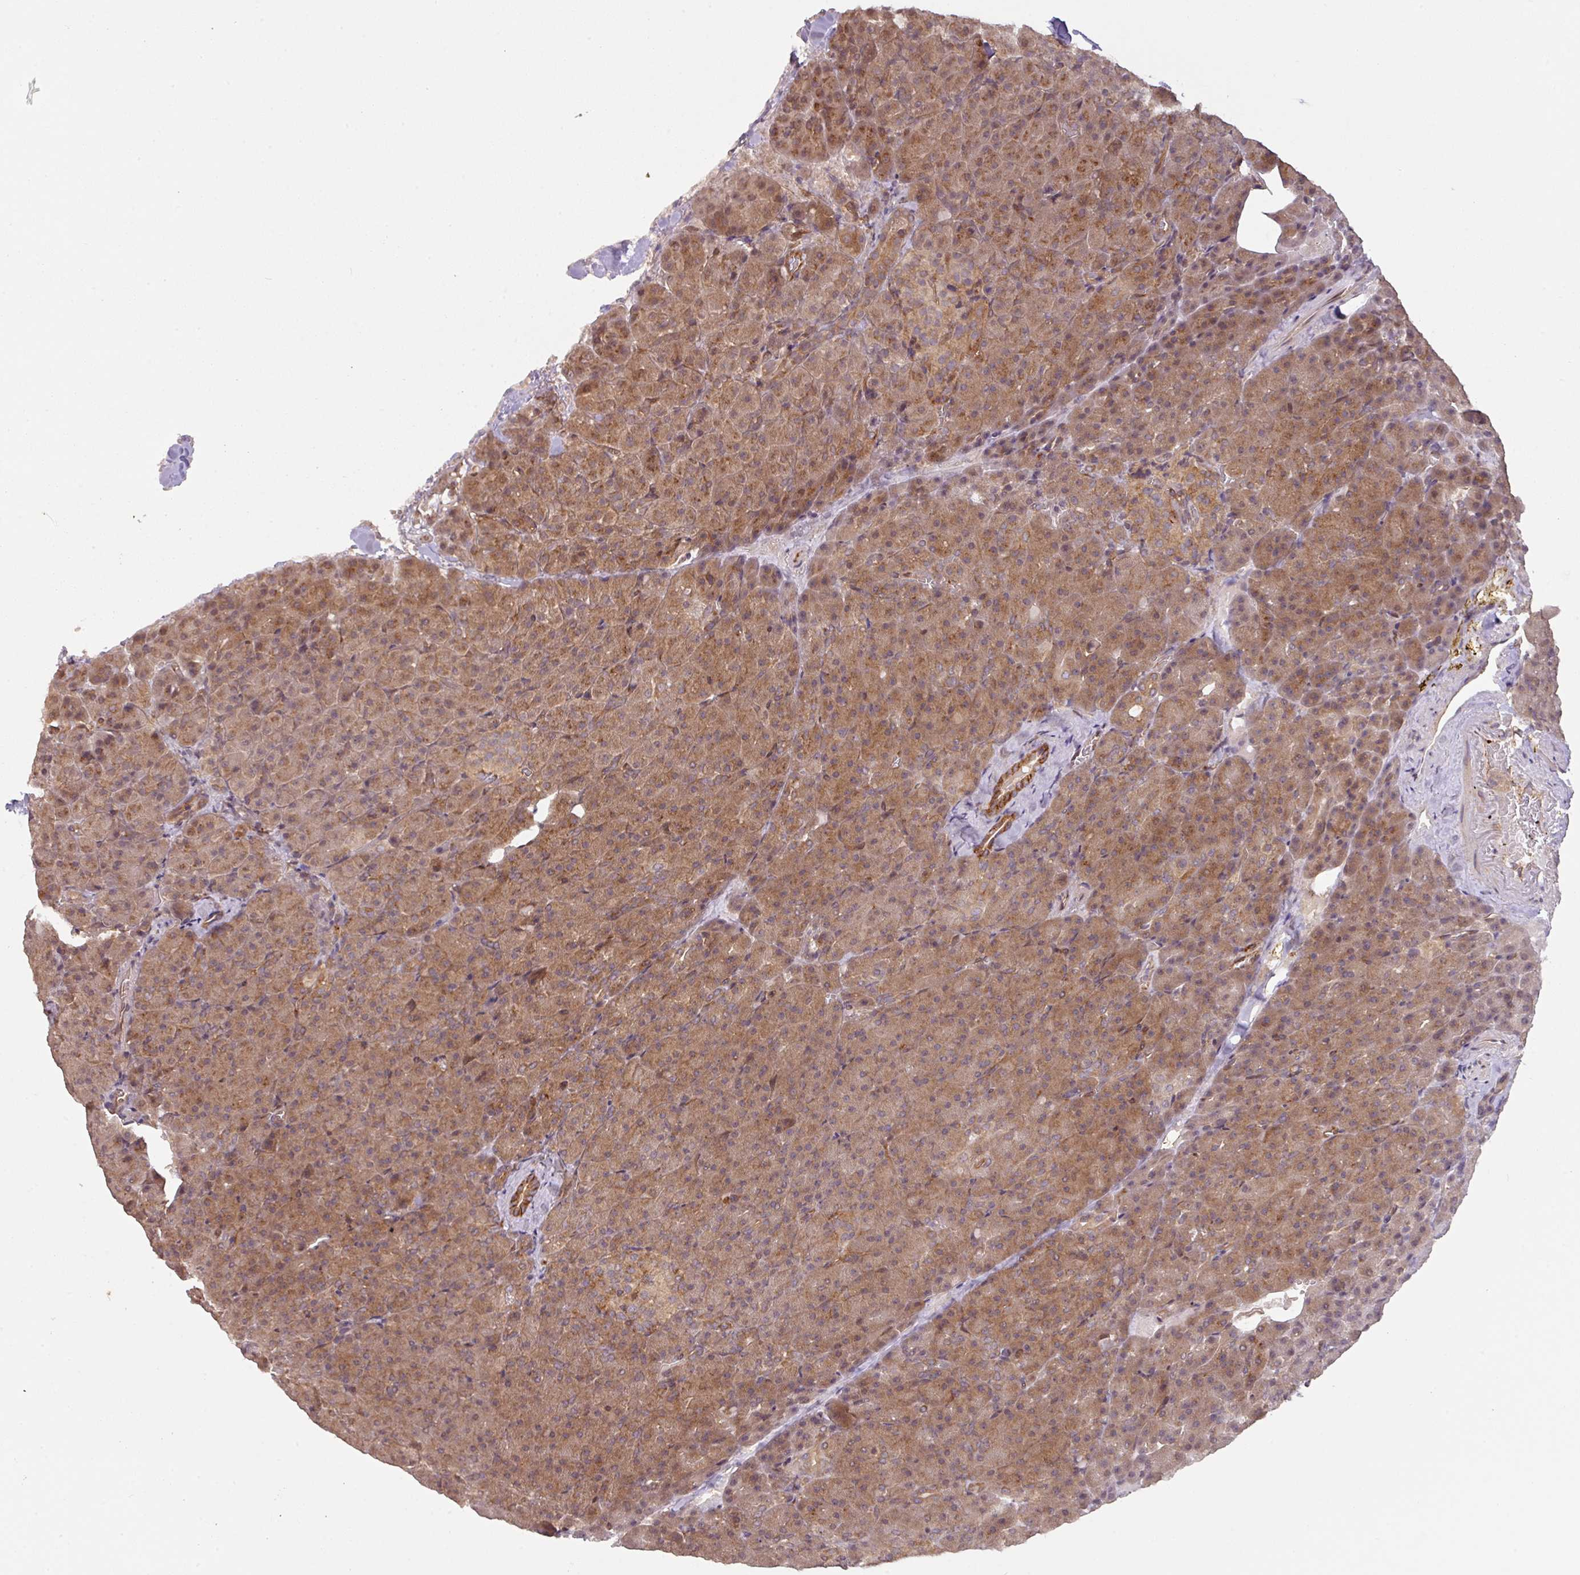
{"staining": {"intensity": "moderate", "quantity": ">75%", "location": "cytoplasmic/membranous"}, "tissue": "pancreas", "cell_type": "Exocrine glandular cells", "image_type": "normal", "snomed": [{"axis": "morphology", "description": "Normal tissue, NOS"}, {"axis": "topography", "description": "Pancreas"}], "caption": "Protein positivity by IHC shows moderate cytoplasmic/membranous positivity in about >75% of exocrine glandular cells in benign pancreas.", "gene": "CYFIP2", "patient": {"sex": "female", "age": 74}}